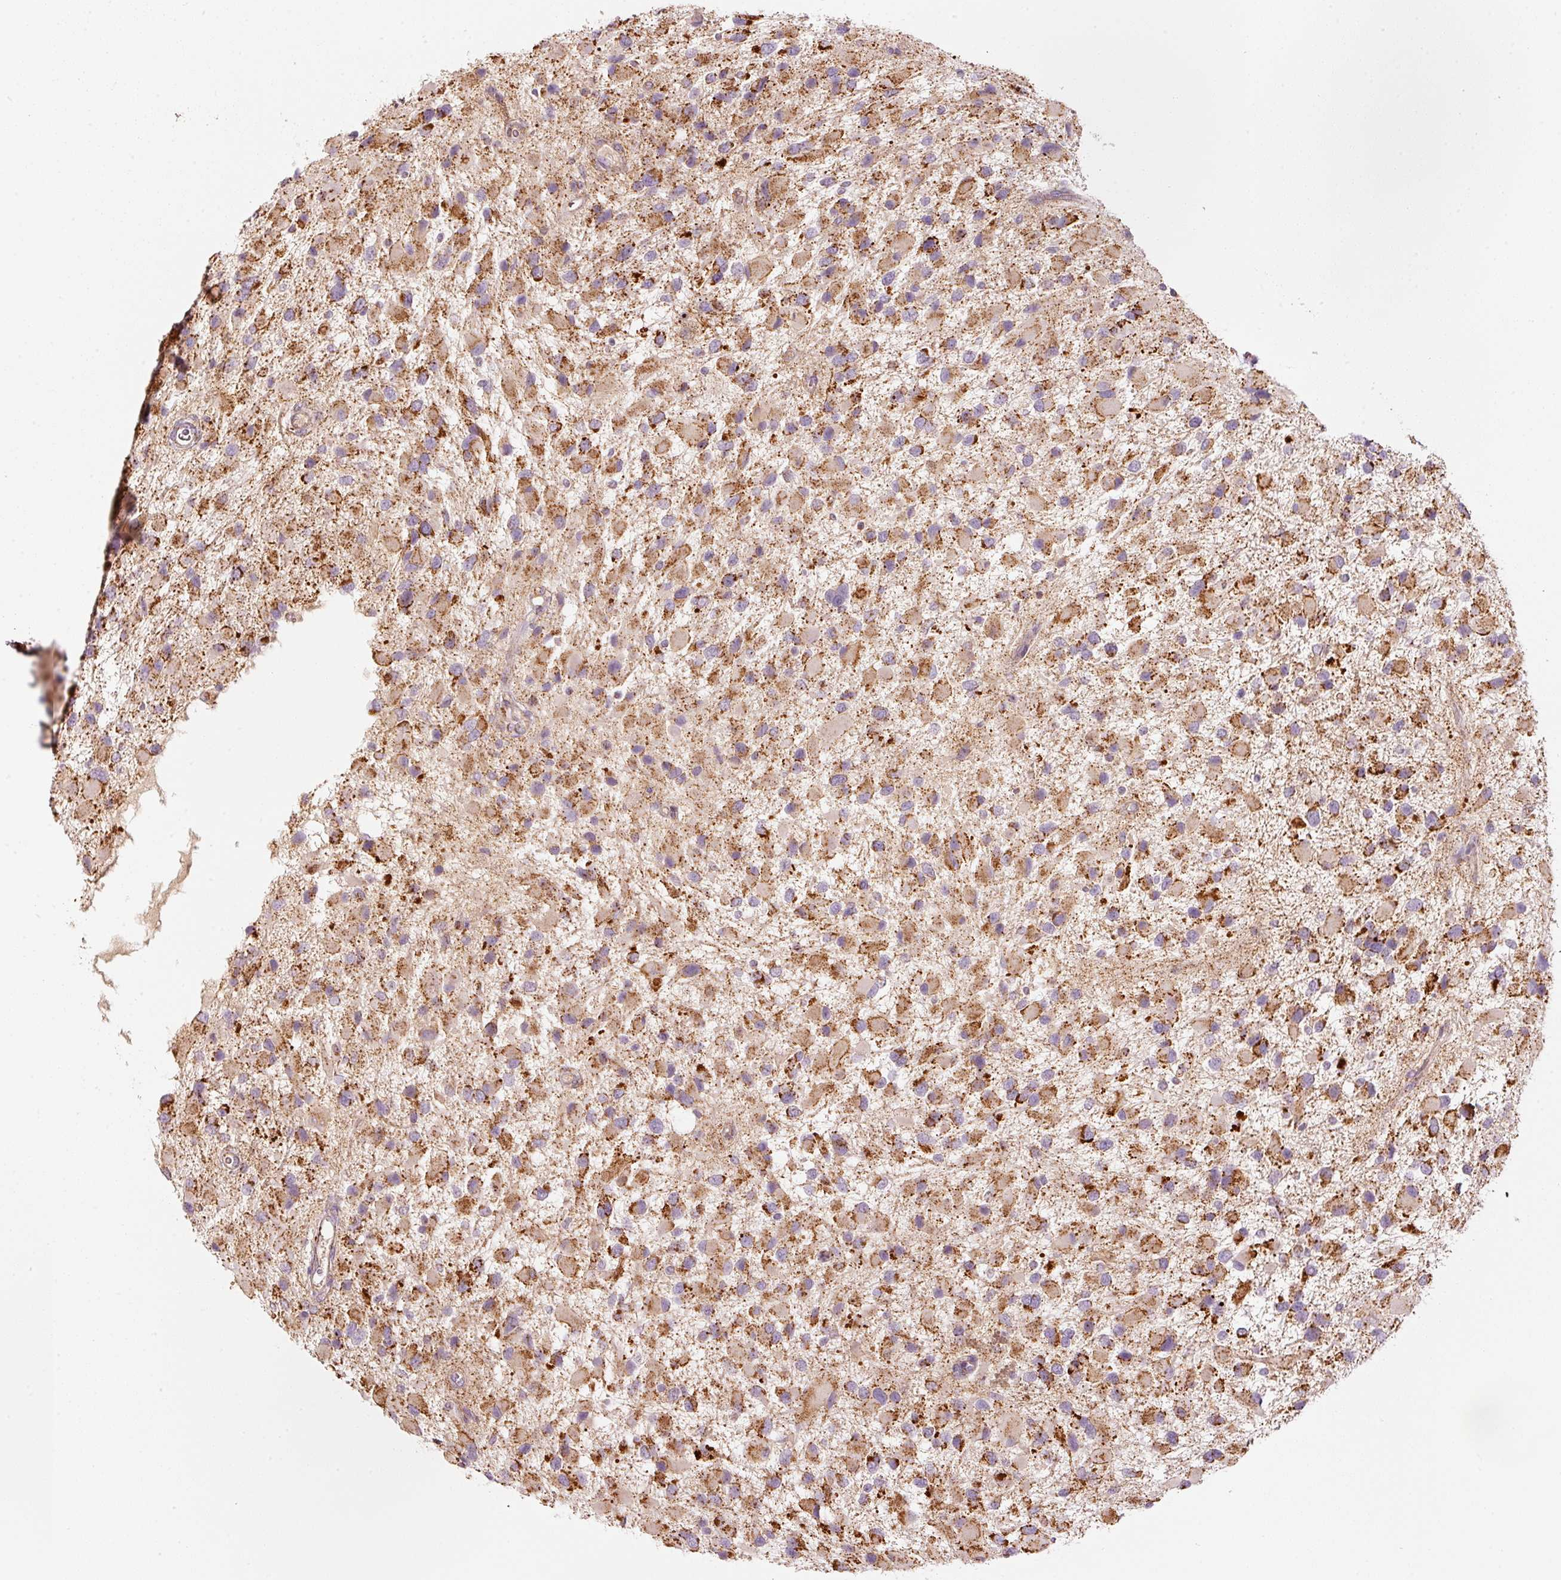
{"staining": {"intensity": "strong", "quantity": ">75%", "location": "cytoplasmic/membranous"}, "tissue": "glioma", "cell_type": "Tumor cells", "image_type": "cancer", "snomed": [{"axis": "morphology", "description": "Glioma, malignant, High grade"}, {"axis": "topography", "description": "Brain"}], "caption": "Strong cytoplasmic/membranous staining is seen in approximately >75% of tumor cells in glioma.", "gene": "C17orf98", "patient": {"sex": "male", "age": 53}}